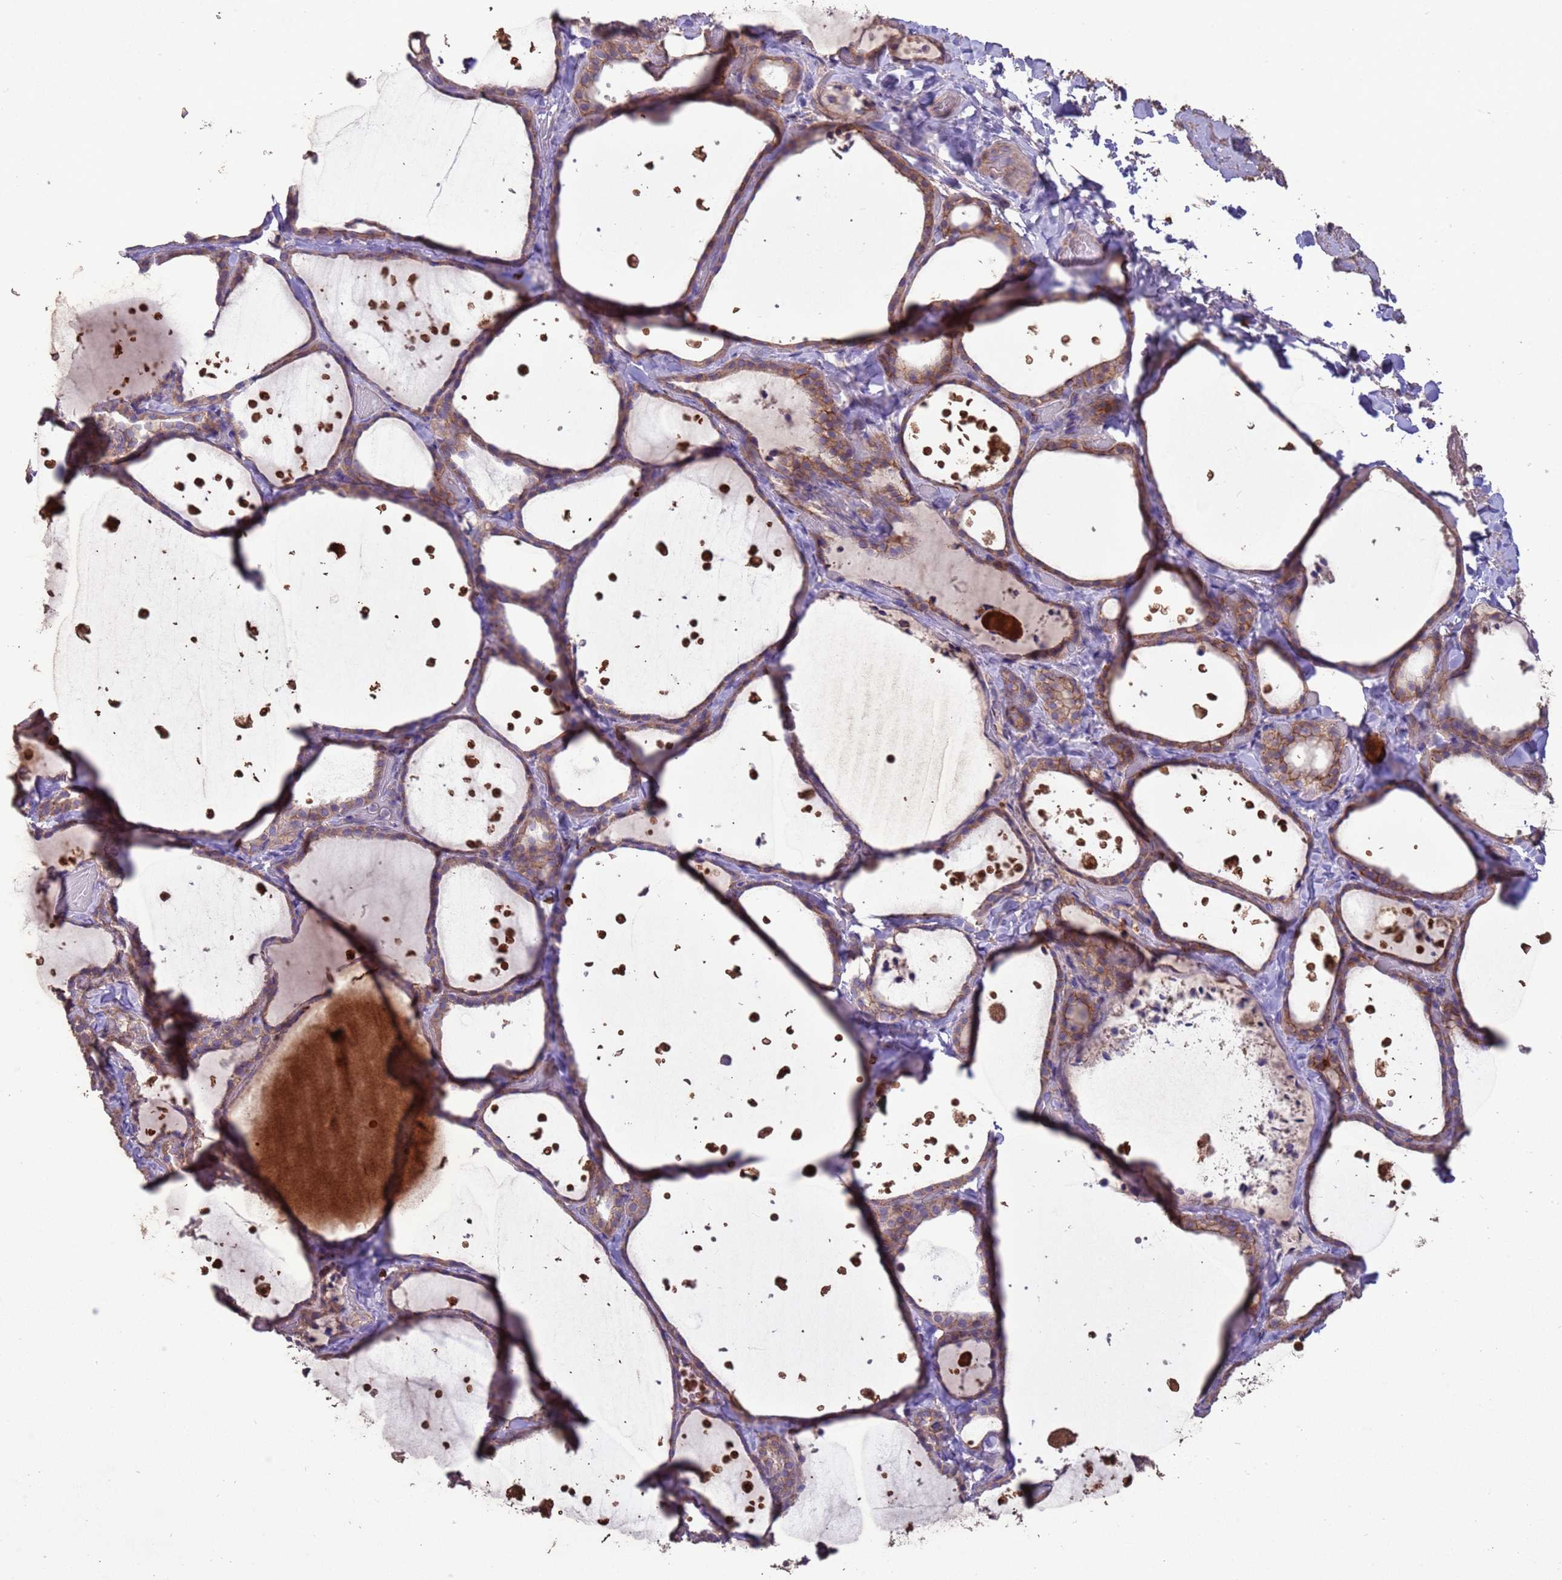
{"staining": {"intensity": "moderate", "quantity": ">75%", "location": "cytoplasmic/membranous"}, "tissue": "thyroid gland", "cell_type": "Glandular cells", "image_type": "normal", "snomed": [{"axis": "morphology", "description": "Normal tissue, NOS"}, {"axis": "topography", "description": "Thyroid gland"}], "caption": "Immunohistochemistry (IHC) (DAB) staining of normal human thyroid gland reveals moderate cytoplasmic/membranous protein expression in about >75% of glandular cells.", "gene": "SLC9B2", "patient": {"sex": "female", "age": 44}}